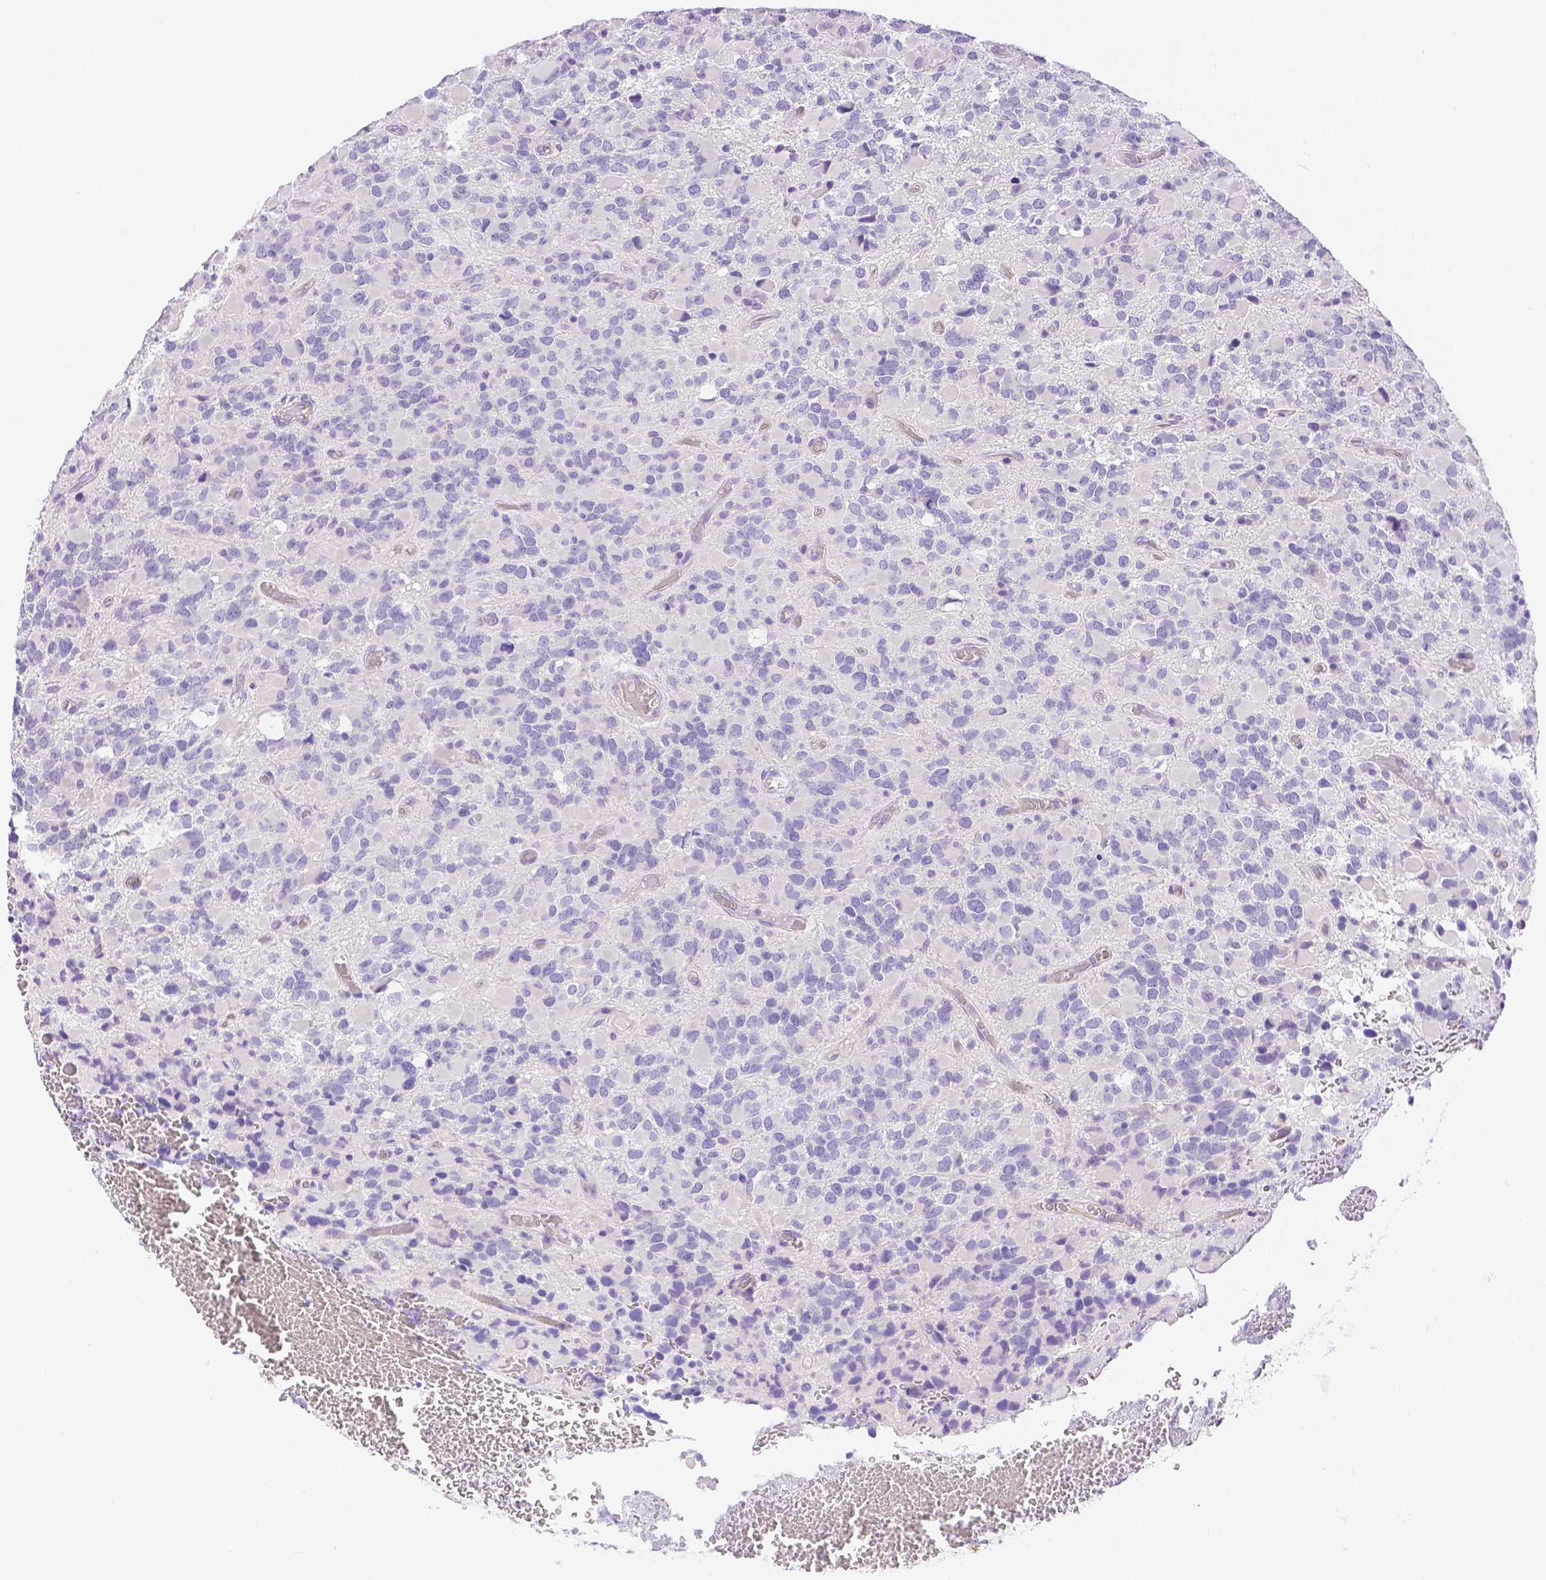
{"staining": {"intensity": "negative", "quantity": "none", "location": "none"}, "tissue": "glioma", "cell_type": "Tumor cells", "image_type": "cancer", "snomed": [{"axis": "morphology", "description": "Glioma, malignant, High grade"}, {"axis": "topography", "description": "Brain"}], "caption": "Immunohistochemistry of malignant glioma (high-grade) exhibits no expression in tumor cells.", "gene": "SLC27A5", "patient": {"sex": "female", "age": 40}}